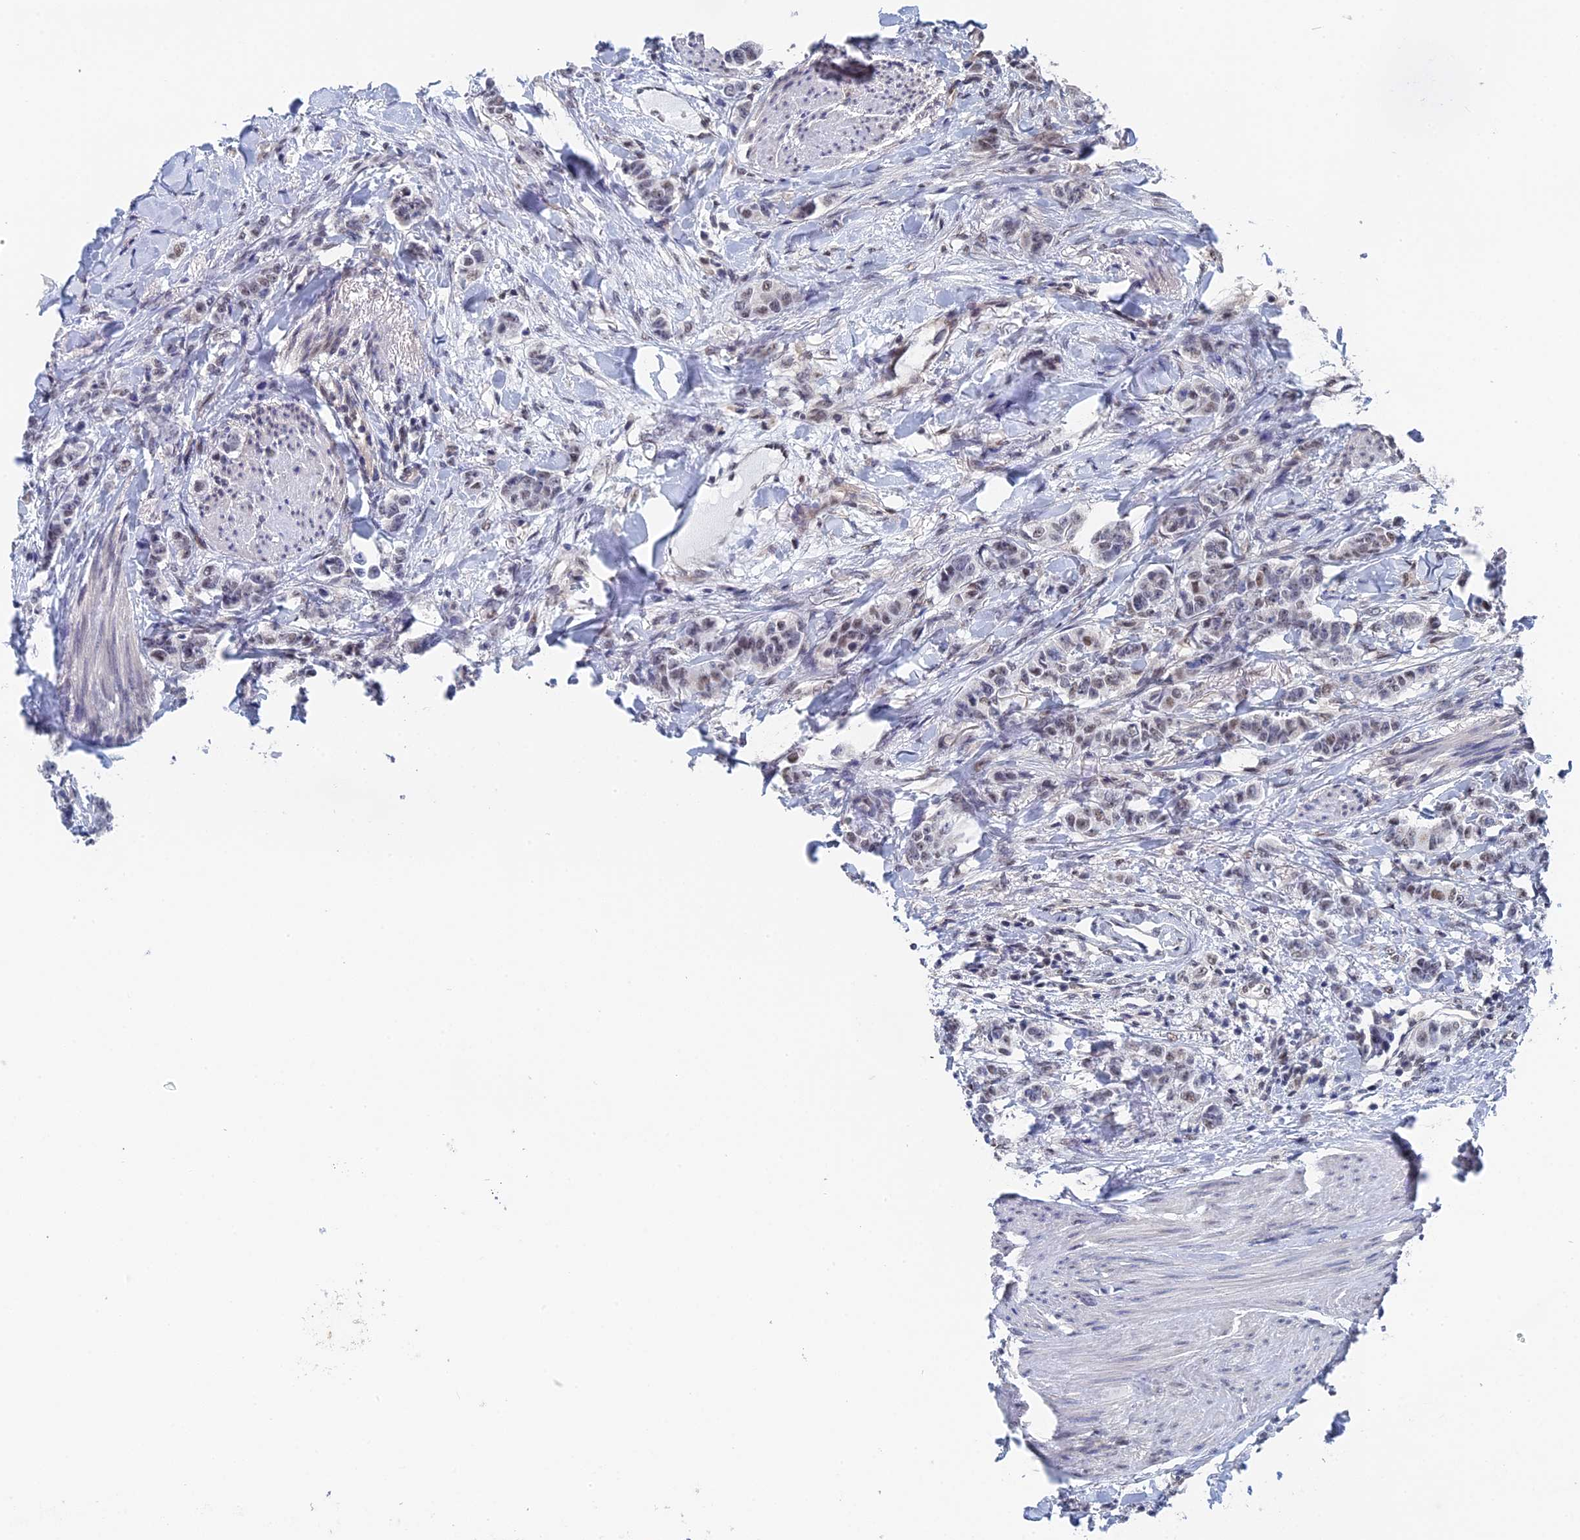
{"staining": {"intensity": "weak", "quantity": "25%-75%", "location": "nuclear"}, "tissue": "breast cancer", "cell_type": "Tumor cells", "image_type": "cancer", "snomed": [{"axis": "morphology", "description": "Duct carcinoma"}, {"axis": "topography", "description": "Breast"}], "caption": "Human breast cancer stained with a brown dye exhibits weak nuclear positive staining in approximately 25%-75% of tumor cells.", "gene": "TSSC4", "patient": {"sex": "female", "age": 40}}